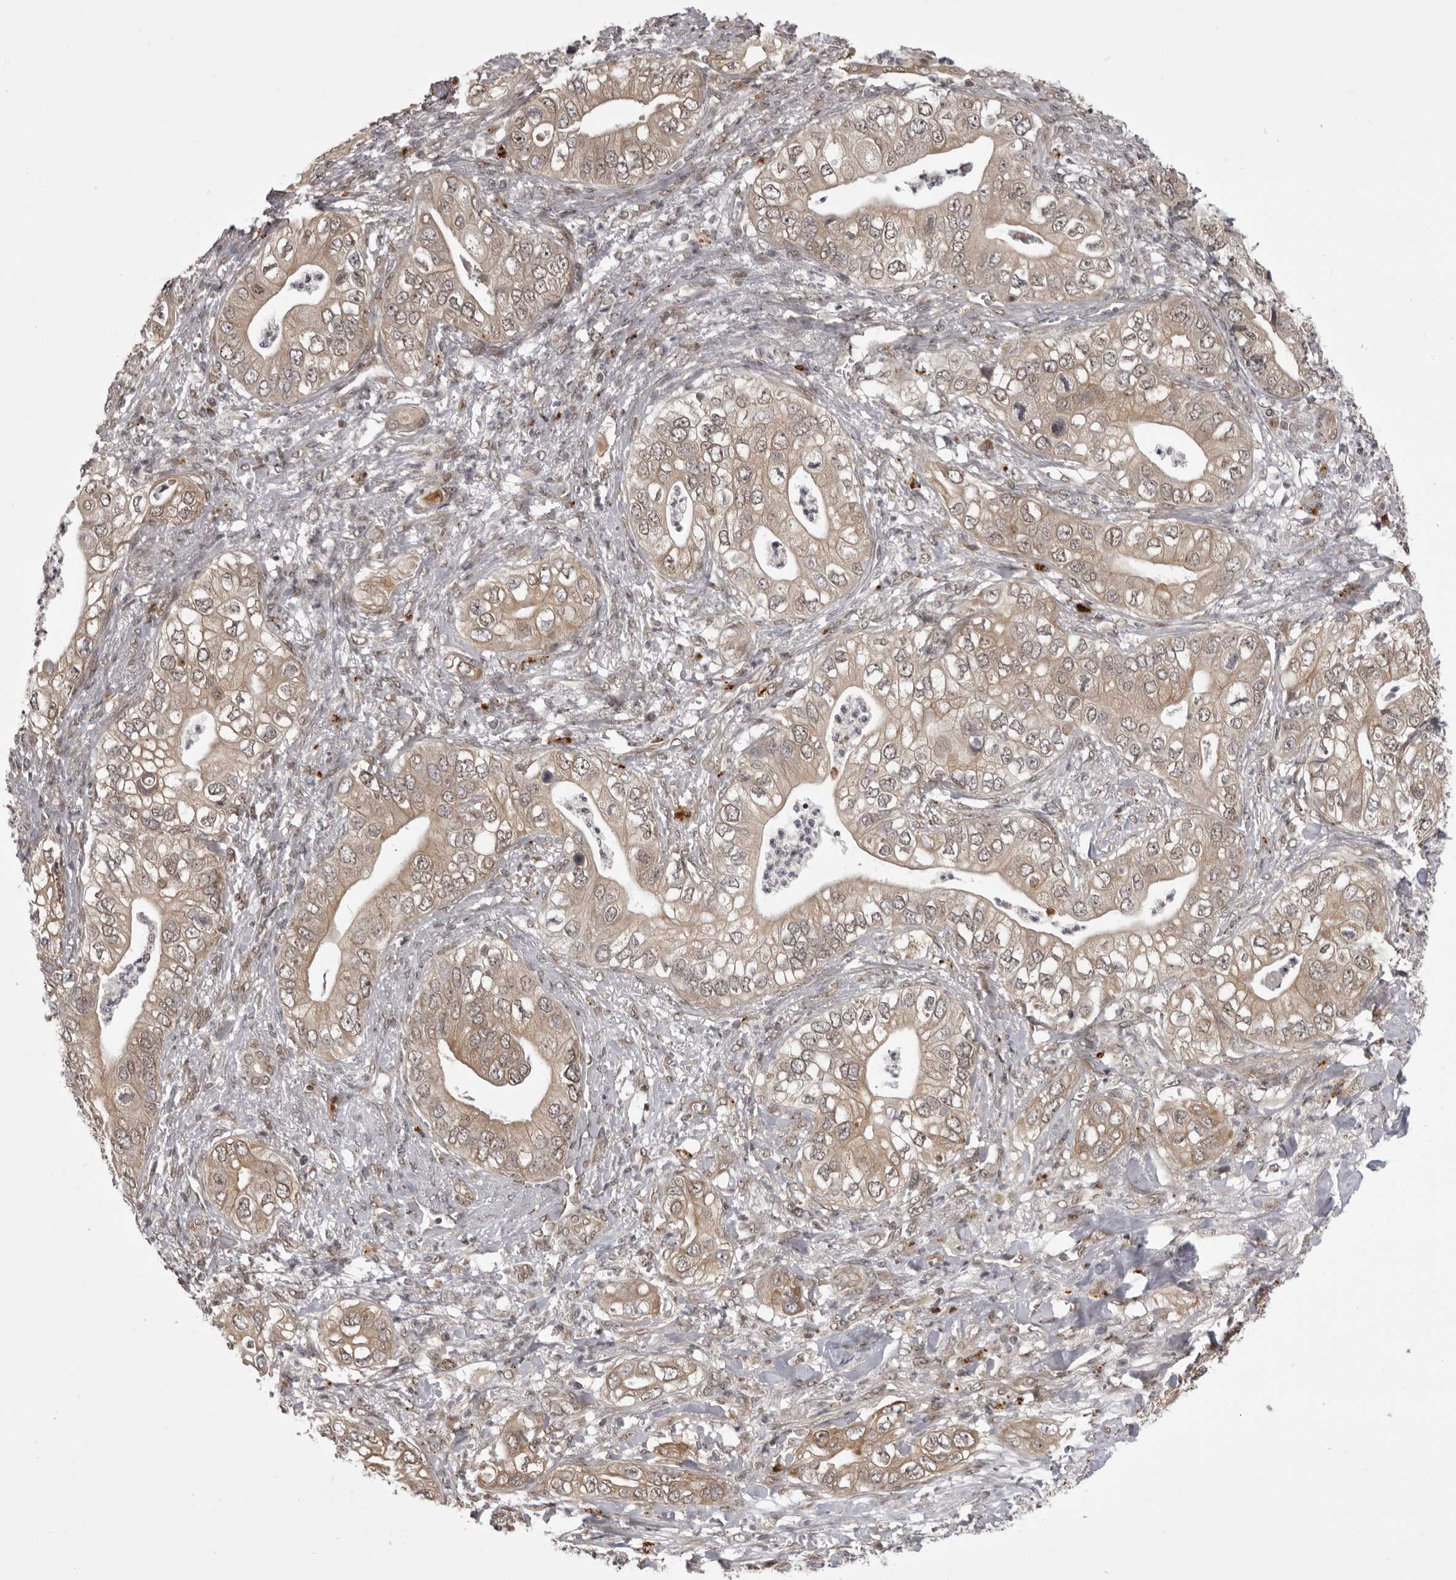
{"staining": {"intensity": "weak", "quantity": ">75%", "location": "cytoplasmic/membranous"}, "tissue": "pancreatic cancer", "cell_type": "Tumor cells", "image_type": "cancer", "snomed": [{"axis": "morphology", "description": "Adenocarcinoma, NOS"}, {"axis": "topography", "description": "Pancreas"}], "caption": "A brown stain highlights weak cytoplasmic/membranous staining of a protein in human pancreatic cancer (adenocarcinoma) tumor cells.", "gene": "C1orf109", "patient": {"sex": "female", "age": 78}}